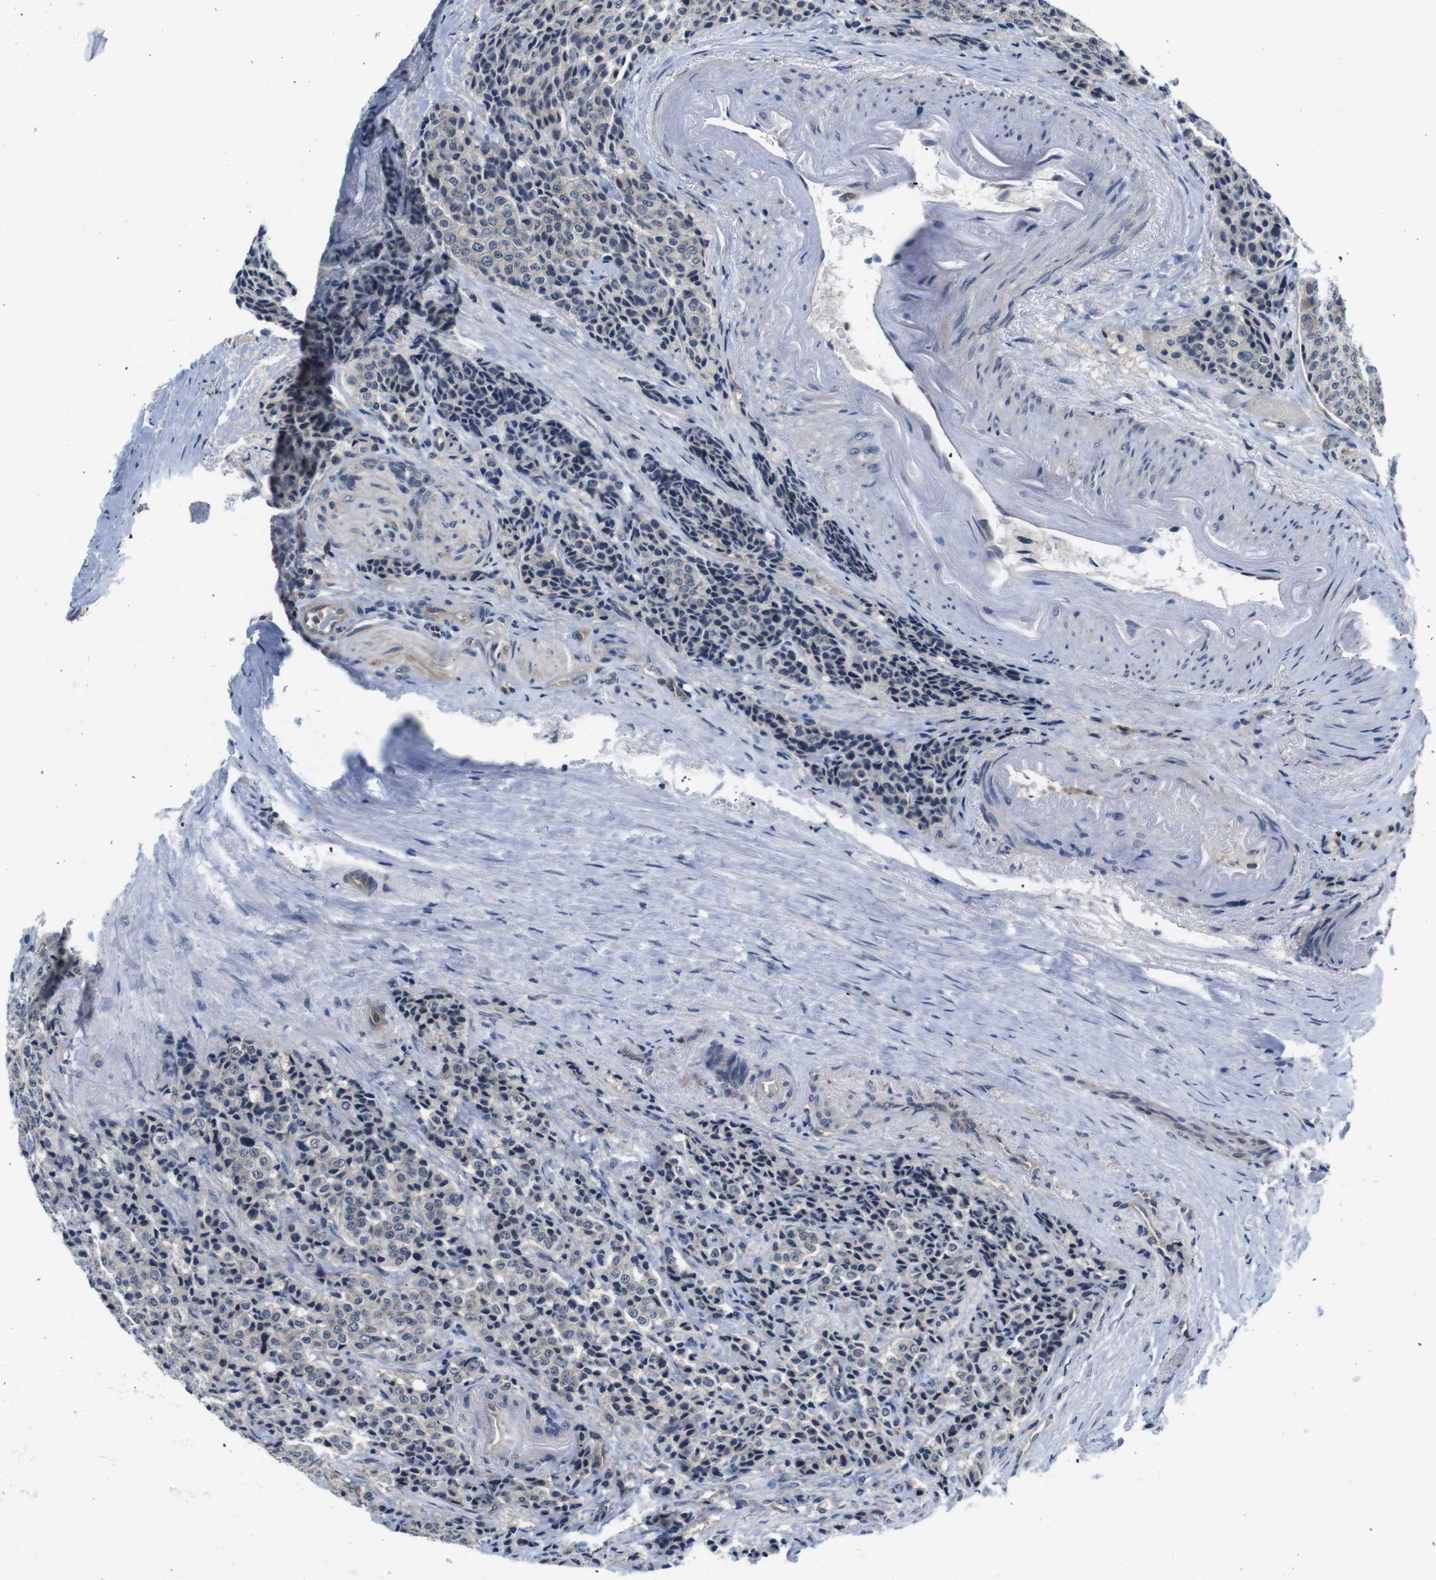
{"staining": {"intensity": "negative", "quantity": "none", "location": "none"}, "tissue": "carcinoid", "cell_type": "Tumor cells", "image_type": "cancer", "snomed": [{"axis": "morphology", "description": "Carcinoid, malignant, NOS"}, {"axis": "topography", "description": "Colon"}], "caption": "This is a photomicrograph of immunohistochemistry (IHC) staining of carcinoid, which shows no staining in tumor cells.", "gene": "FADD", "patient": {"sex": "female", "age": 61}}